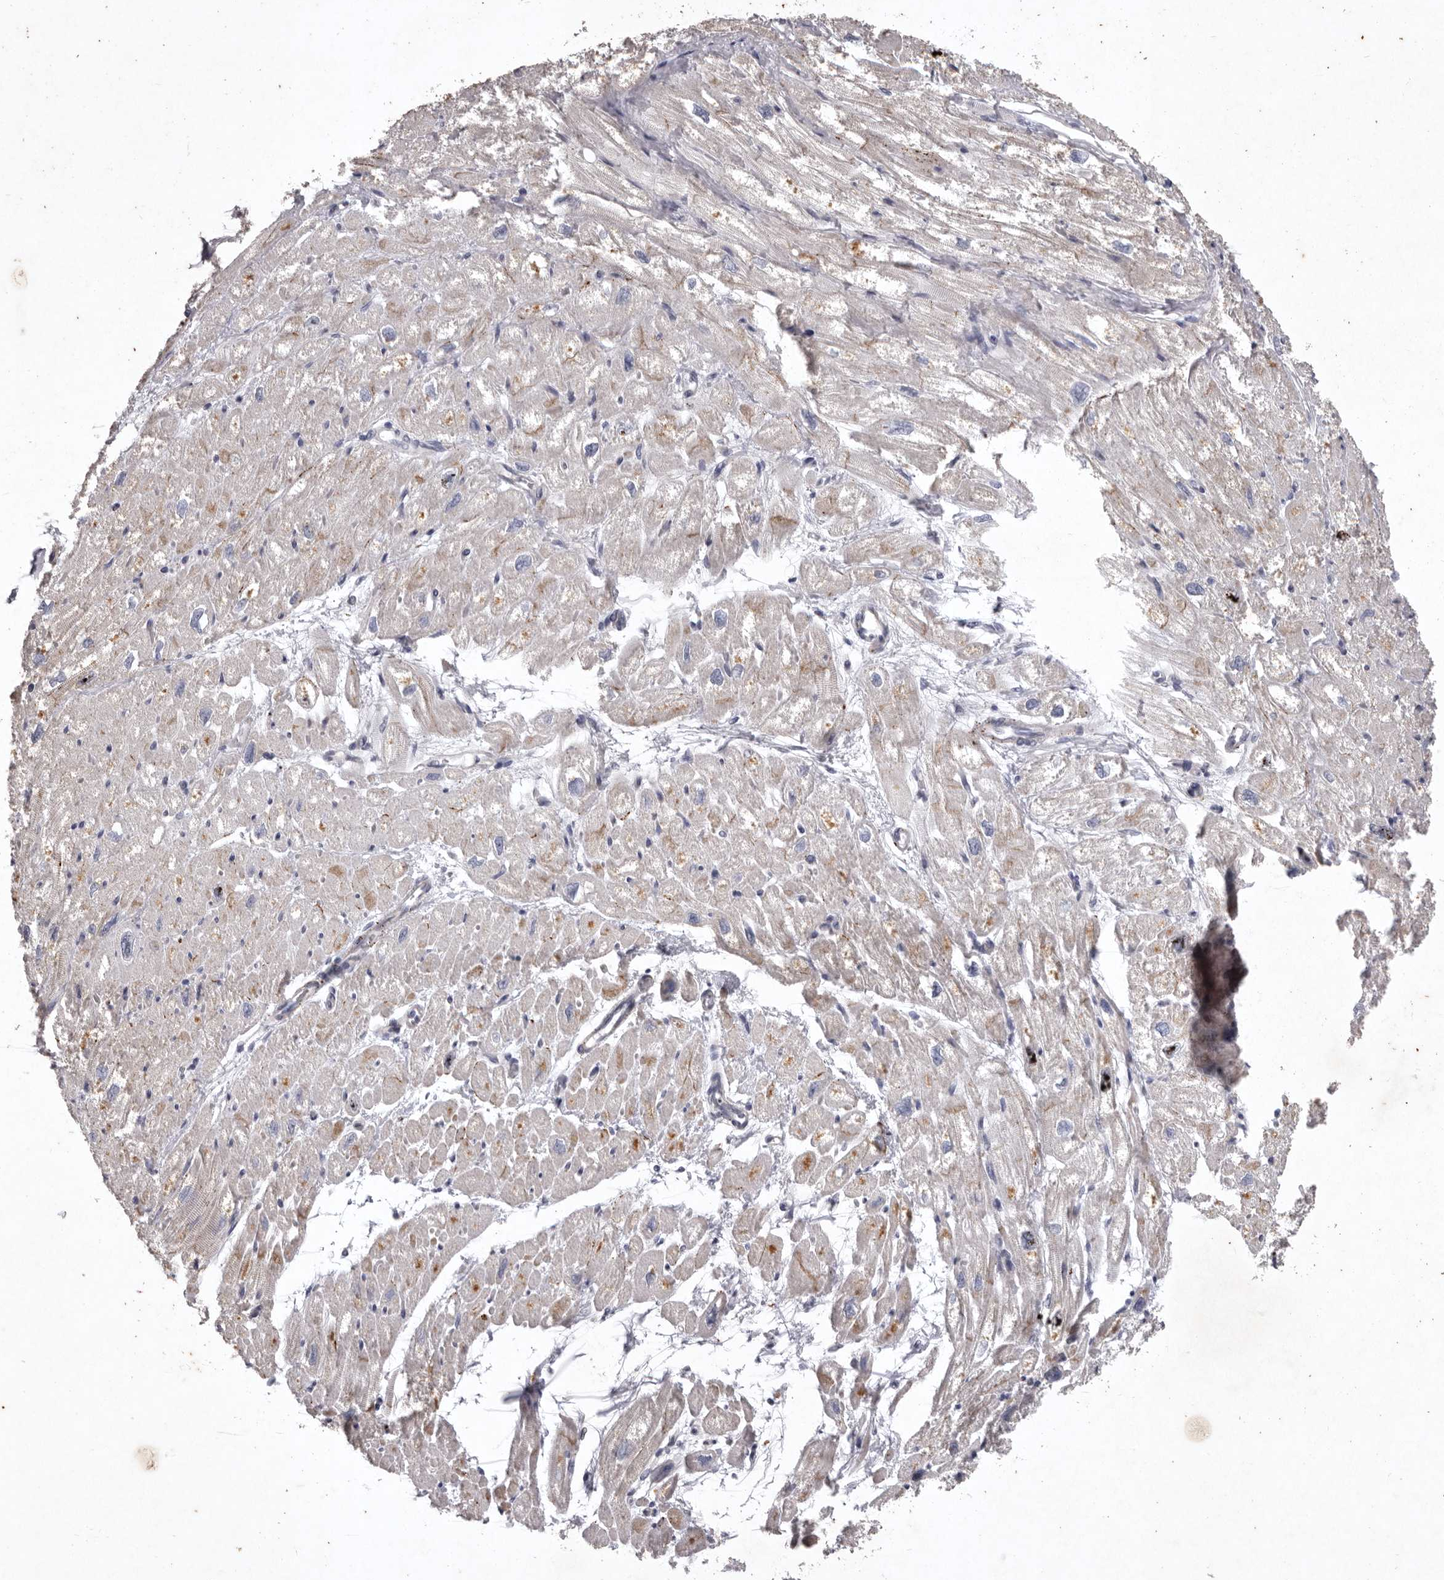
{"staining": {"intensity": "moderate", "quantity": "25%-75%", "location": "cytoplasmic/membranous"}, "tissue": "heart muscle", "cell_type": "Cardiomyocytes", "image_type": "normal", "snomed": [{"axis": "morphology", "description": "Normal tissue, NOS"}, {"axis": "topography", "description": "Heart"}], "caption": "Unremarkable heart muscle was stained to show a protein in brown. There is medium levels of moderate cytoplasmic/membranous staining in about 25%-75% of cardiomyocytes.", "gene": "NKAIN4", "patient": {"sex": "male", "age": 50}}